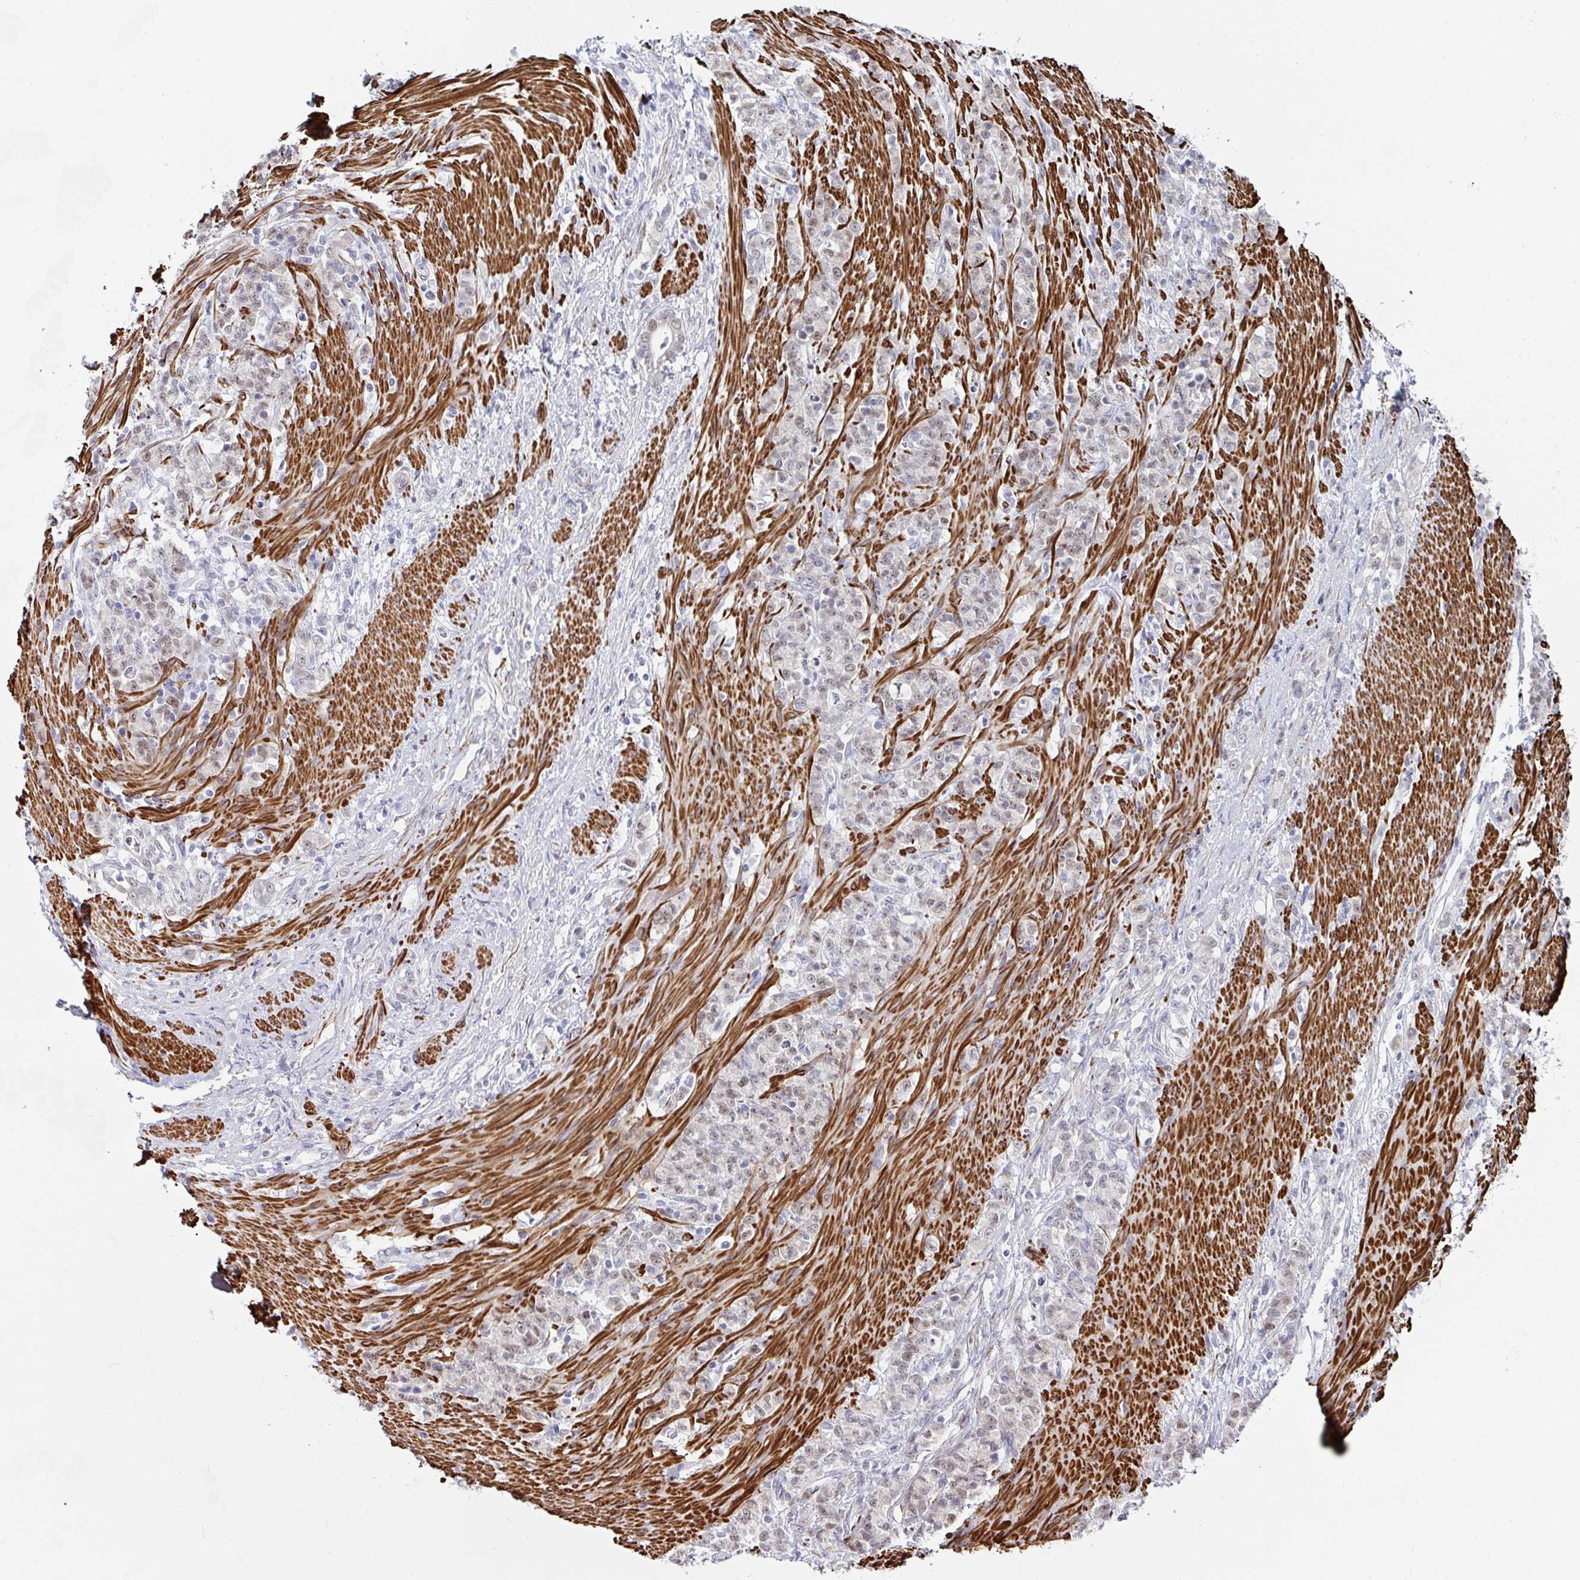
{"staining": {"intensity": "weak", "quantity": ">75%", "location": "nuclear"}, "tissue": "stomach cancer", "cell_type": "Tumor cells", "image_type": "cancer", "snomed": [{"axis": "morphology", "description": "Adenocarcinoma, NOS"}, {"axis": "topography", "description": "Stomach"}], "caption": "IHC histopathology image of neoplastic tissue: human adenocarcinoma (stomach) stained using IHC shows low levels of weak protein expression localized specifically in the nuclear of tumor cells, appearing as a nuclear brown color.", "gene": "GINS2", "patient": {"sex": "female", "age": 79}}